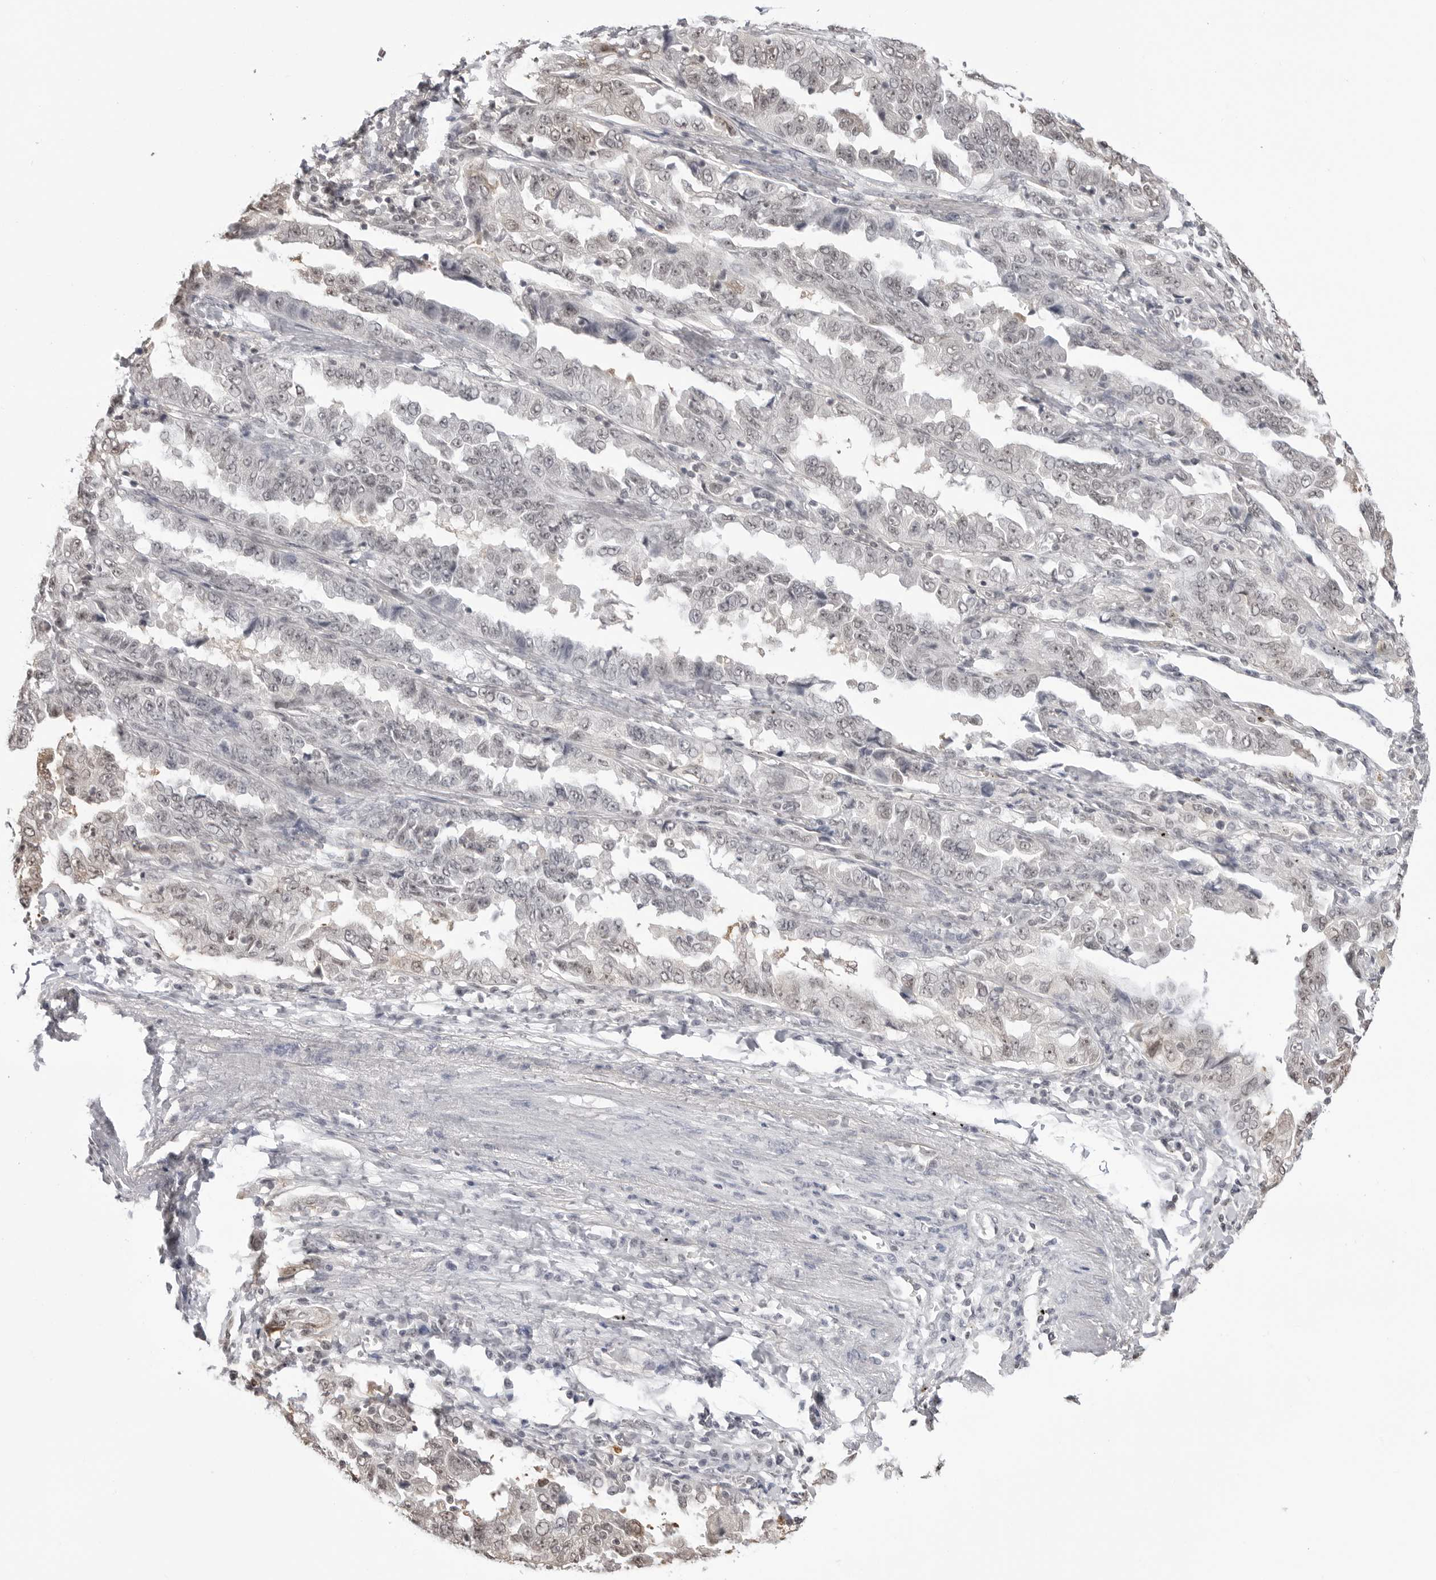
{"staining": {"intensity": "negative", "quantity": "none", "location": "none"}, "tissue": "lung cancer", "cell_type": "Tumor cells", "image_type": "cancer", "snomed": [{"axis": "morphology", "description": "Adenocarcinoma, NOS"}, {"axis": "topography", "description": "Lung"}], "caption": "Histopathology image shows no significant protein staining in tumor cells of lung cancer.", "gene": "YWHAG", "patient": {"sex": "female", "age": 51}}